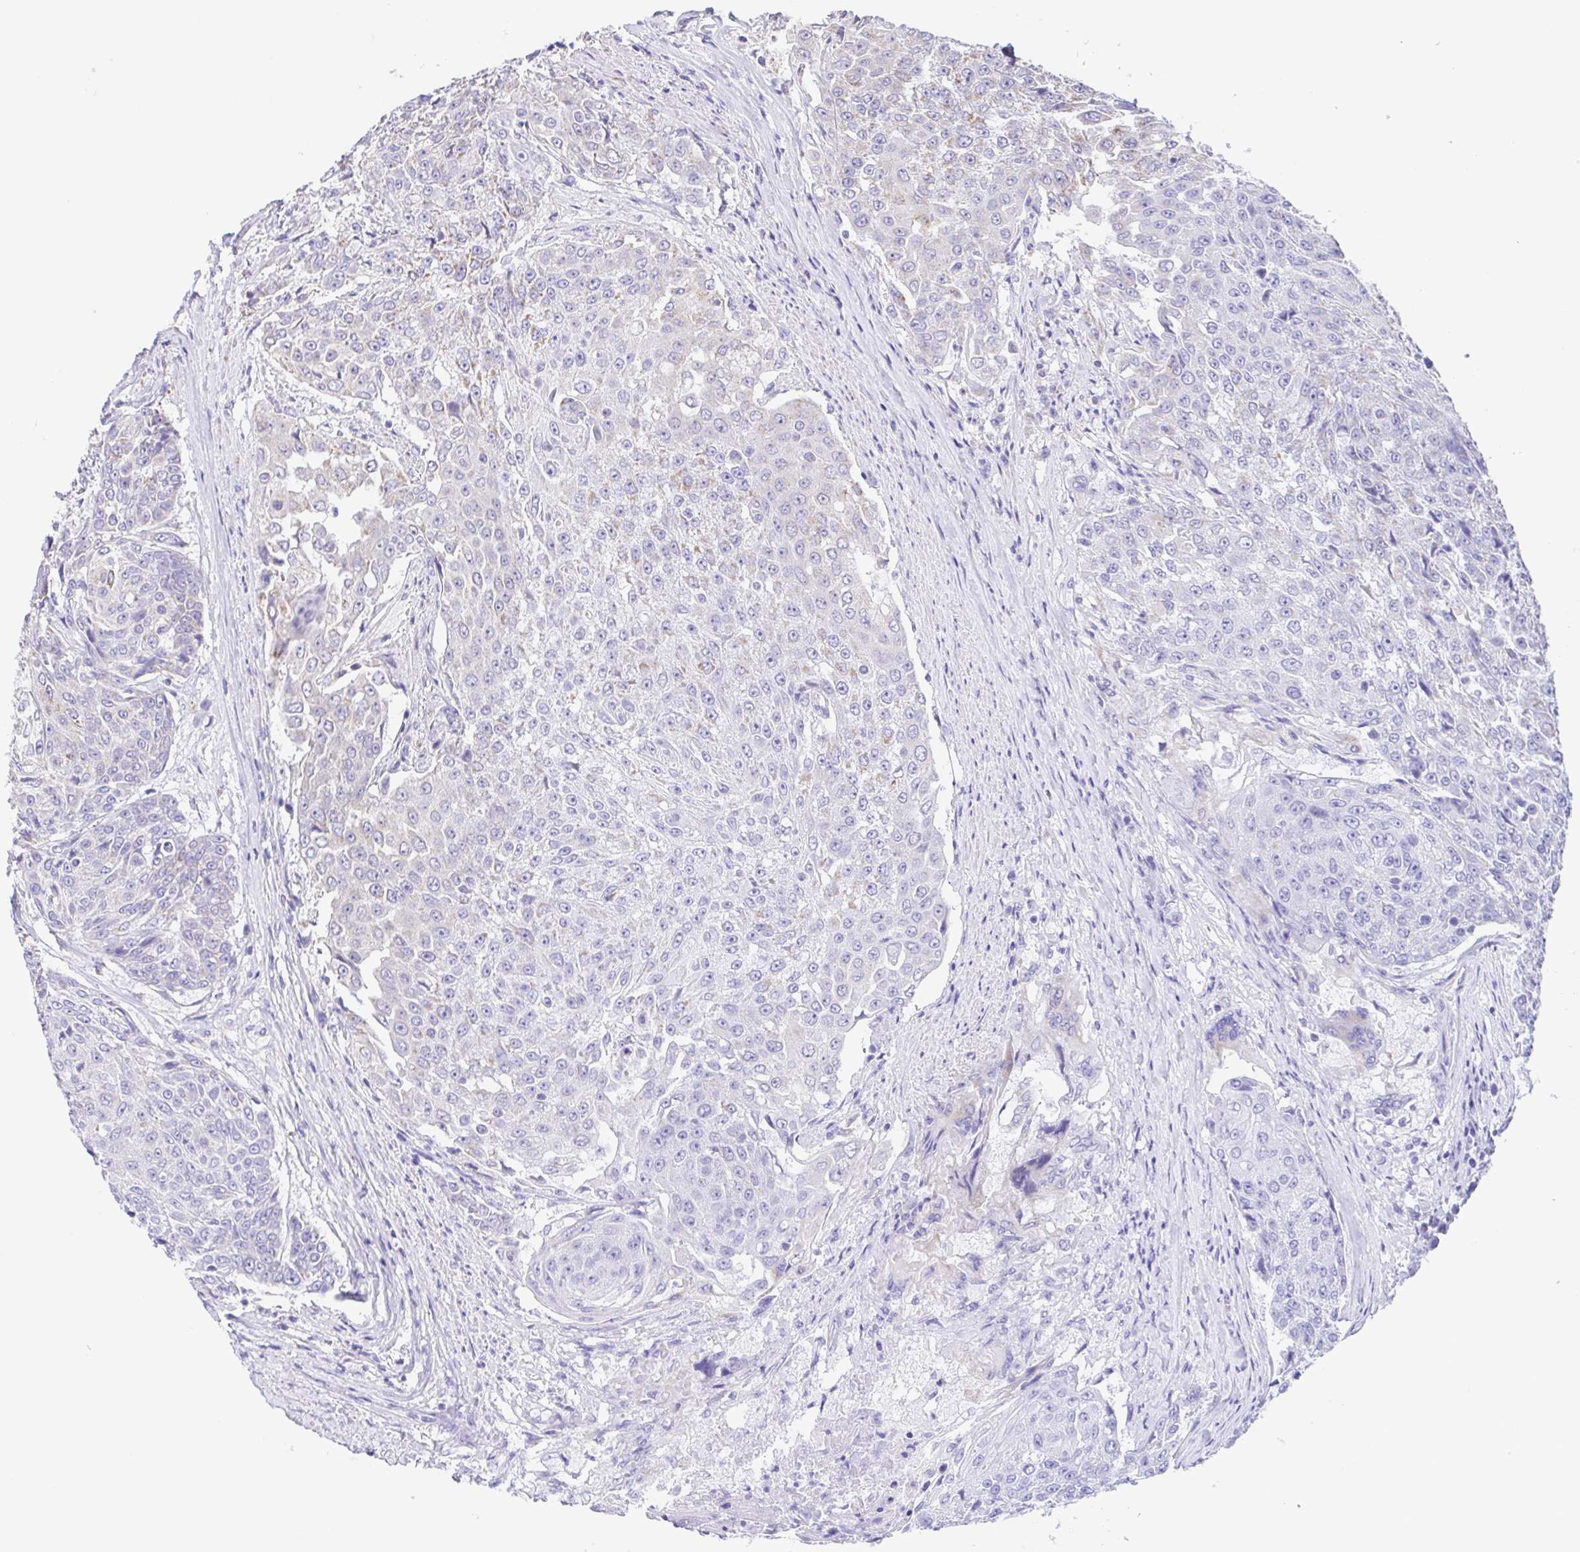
{"staining": {"intensity": "weak", "quantity": "25%-75%", "location": "cytoplasmic/membranous"}, "tissue": "urothelial cancer", "cell_type": "Tumor cells", "image_type": "cancer", "snomed": [{"axis": "morphology", "description": "Urothelial carcinoma, High grade"}, {"axis": "topography", "description": "Urinary bladder"}], "caption": "Urothelial cancer was stained to show a protein in brown. There is low levels of weak cytoplasmic/membranous positivity in approximately 25%-75% of tumor cells.", "gene": "GINM1", "patient": {"sex": "female", "age": 63}}